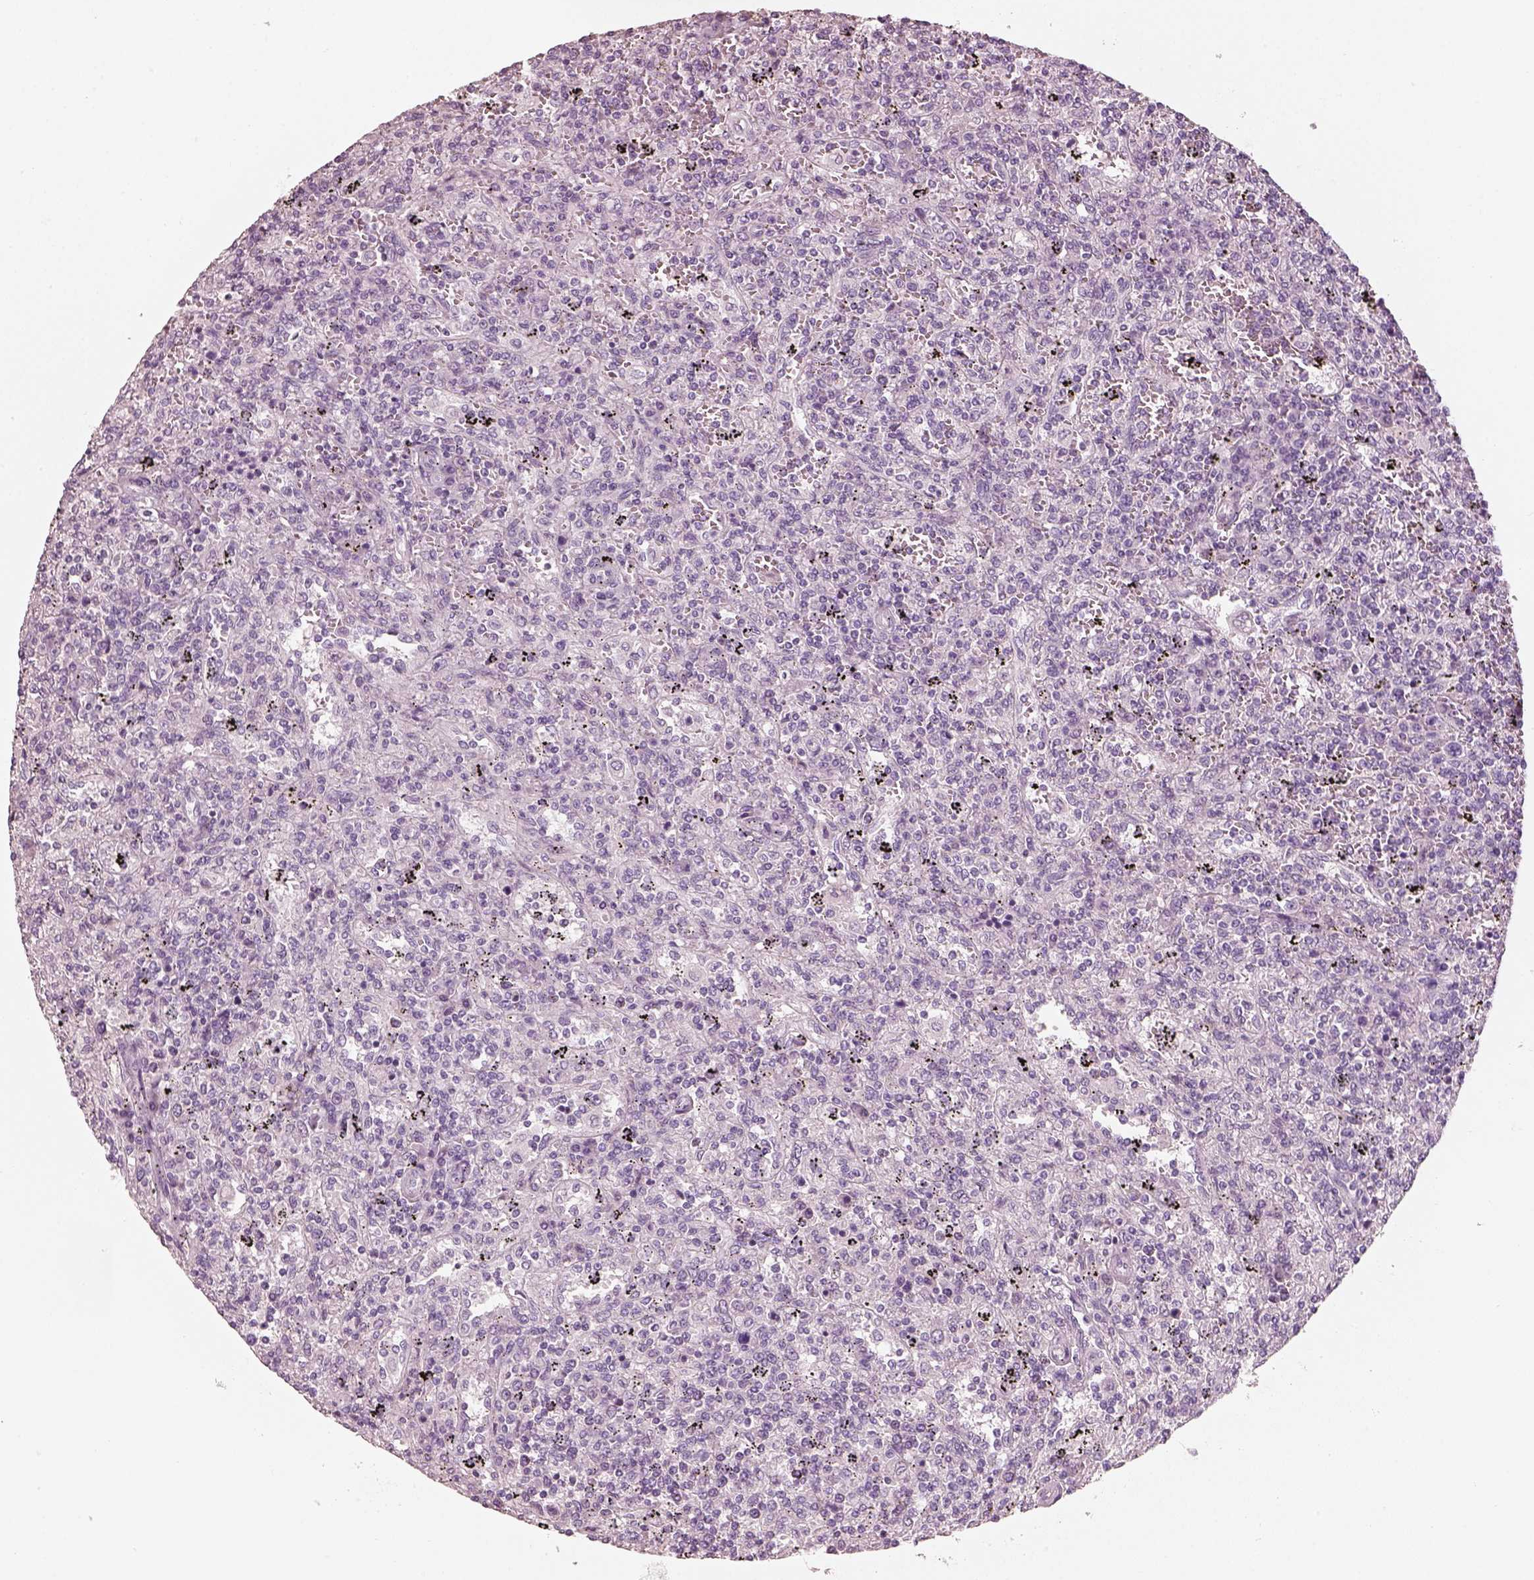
{"staining": {"intensity": "negative", "quantity": "none", "location": "none"}, "tissue": "lymphoma", "cell_type": "Tumor cells", "image_type": "cancer", "snomed": [{"axis": "morphology", "description": "Malignant lymphoma, non-Hodgkin's type, Low grade"}, {"axis": "topography", "description": "Spleen"}], "caption": "An IHC image of lymphoma is shown. There is no staining in tumor cells of lymphoma.", "gene": "R3HDML", "patient": {"sex": "male", "age": 62}}